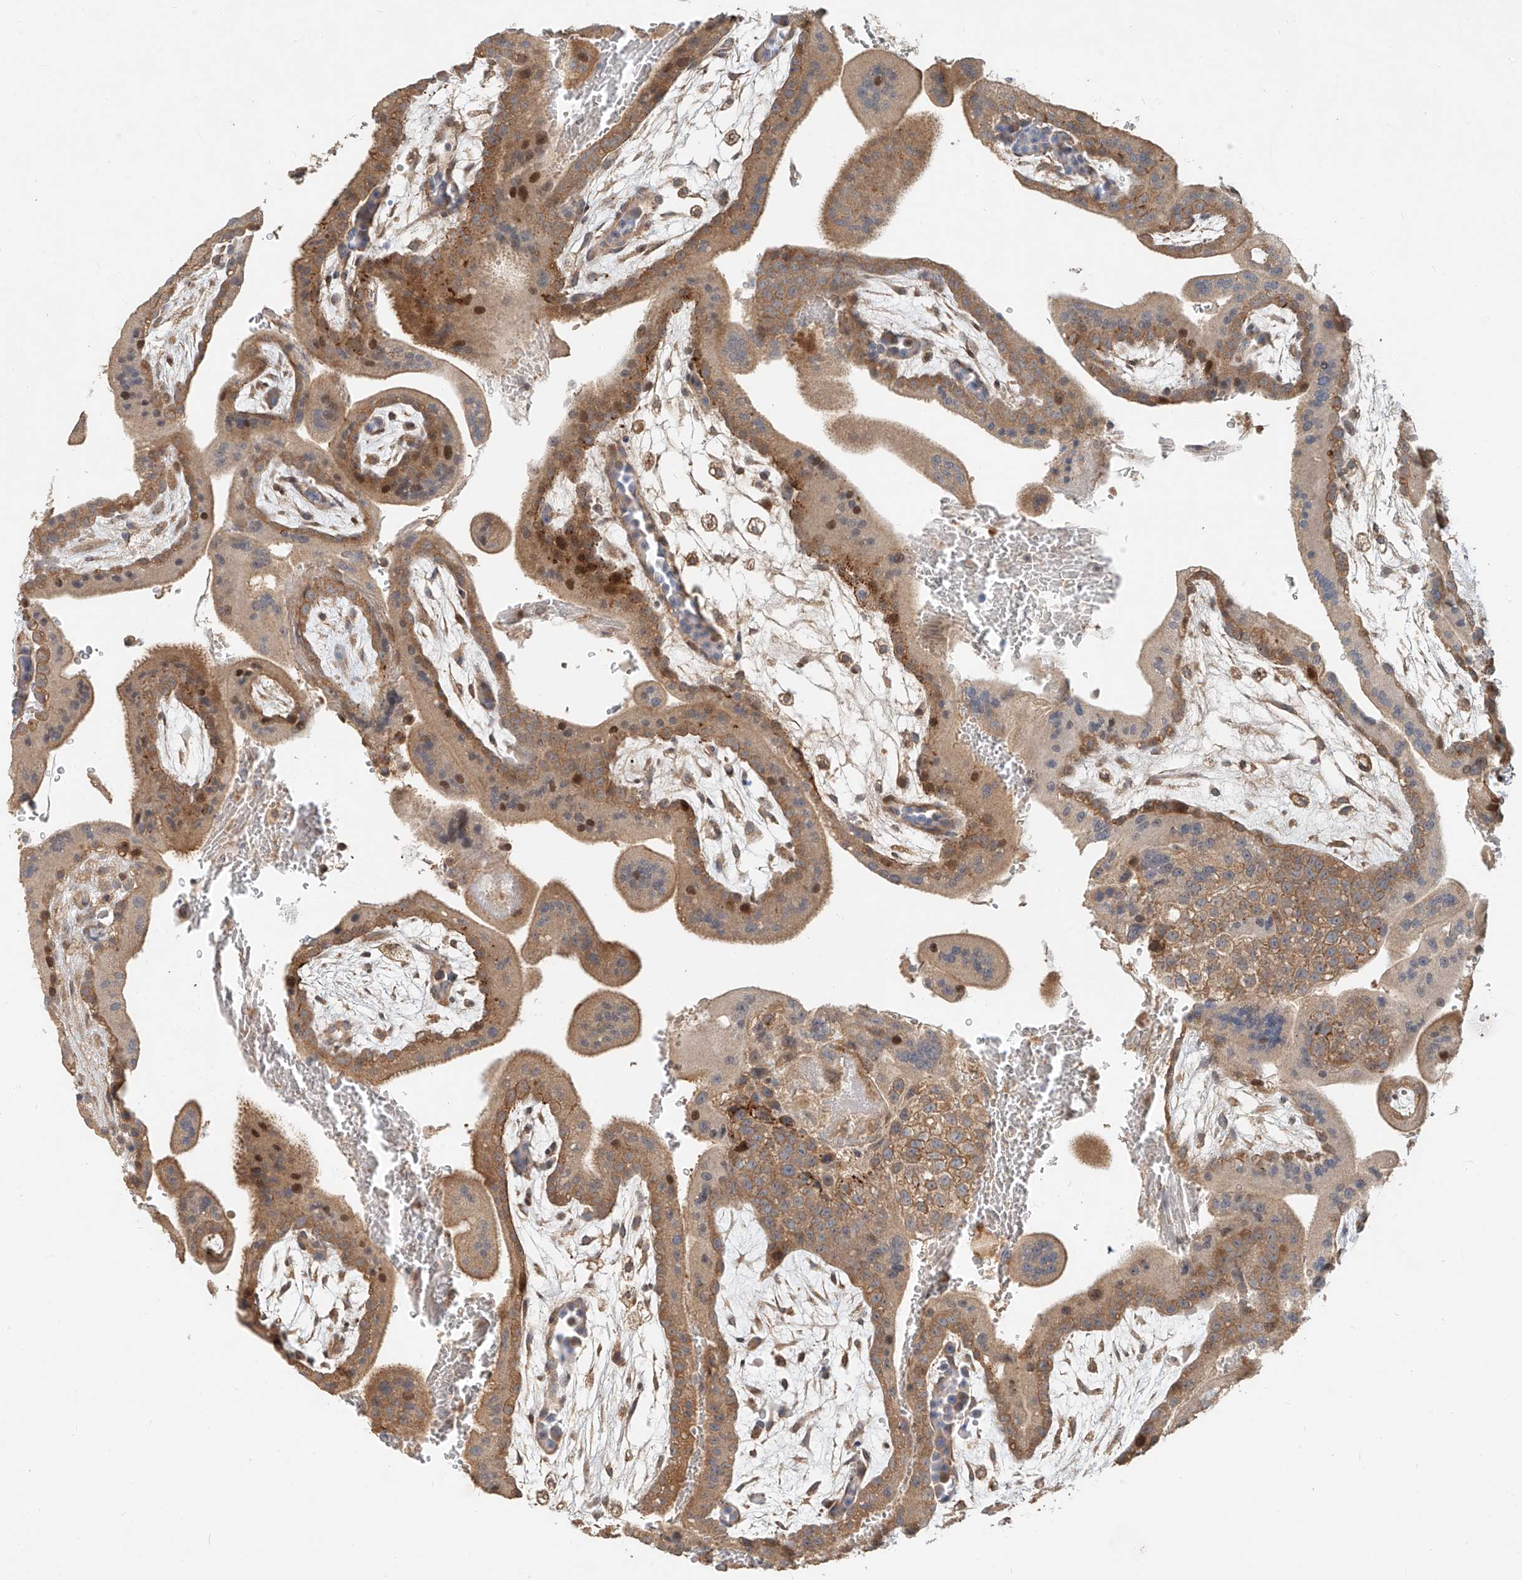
{"staining": {"intensity": "moderate", "quantity": ">75%", "location": "cytoplasmic/membranous,nuclear"}, "tissue": "placenta", "cell_type": "Decidual cells", "image_type": "normal", "snomed": [{"axis": "morphology", "description": "Normal tissue, NOS"}, {"axis": "topography", "description": "Placenta"}], "caption": "Placenta stained for a protein (brown) shows moderate cytoplasmic/membranous,nuclear positive expression in approximately >75% of decidual cells.", "gene": "TMEM61", "patient": {"sex": "female", "age": 35}}